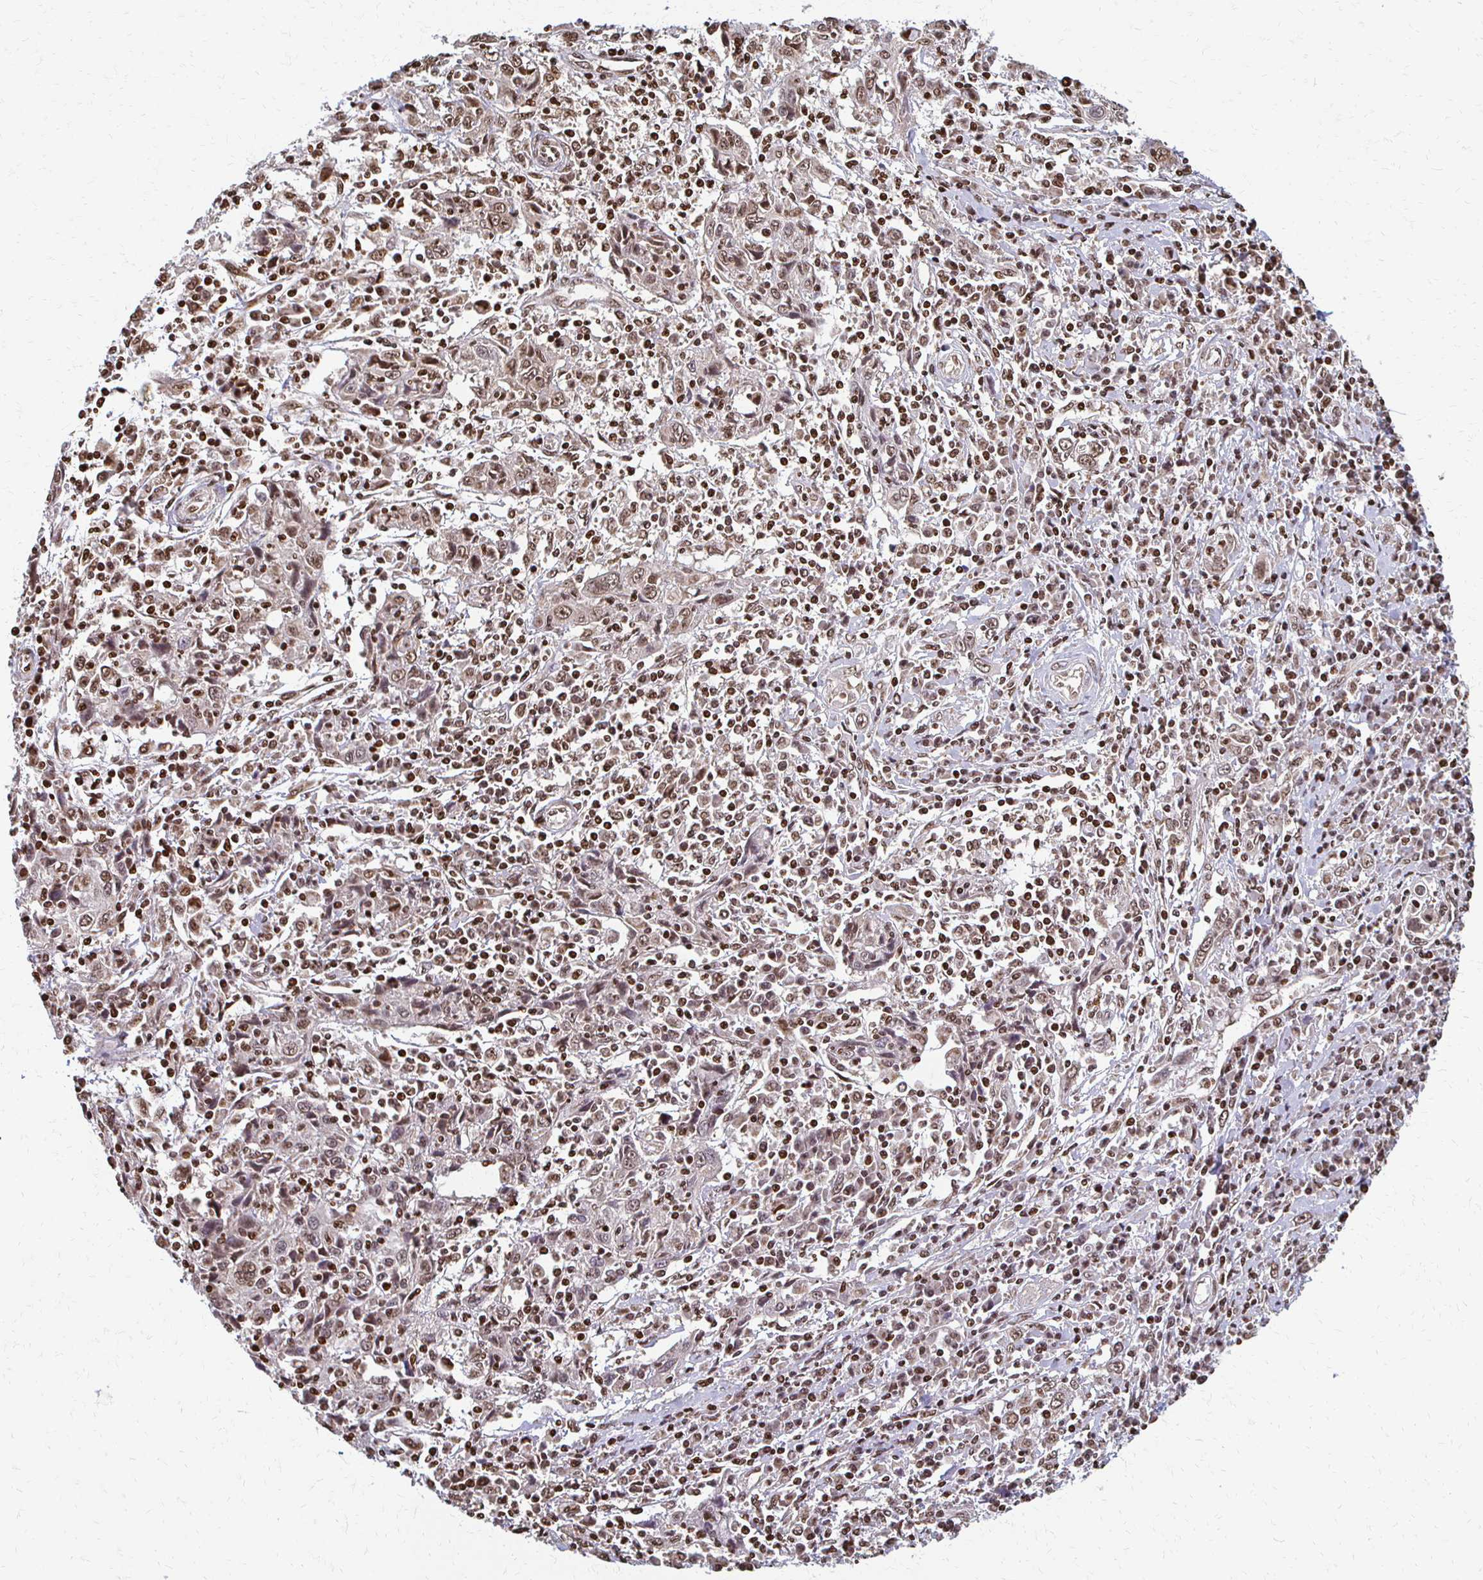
{"staining": {"intensity": "moderate", "quantity": ">75%", "location": "nuclear"}, "tissue": "cervical cancer", "cell_type": "Tumor cells", "image_type": "cancer", "snomed": [{"axis": "morphology", "description": "Squamous cell carcinoma, NOS"}, {"axis": "topography", "description": "Cervix"}], "caption": "Immunohistochemistry (DAB) staining of human cervical cancer (squamous cell carcinoma) displays moderate nuclear protein positivity in approximately >75% of tumor cells.", "gene": "HOXA9", "patient": {"sex": "female", "age": 46}}